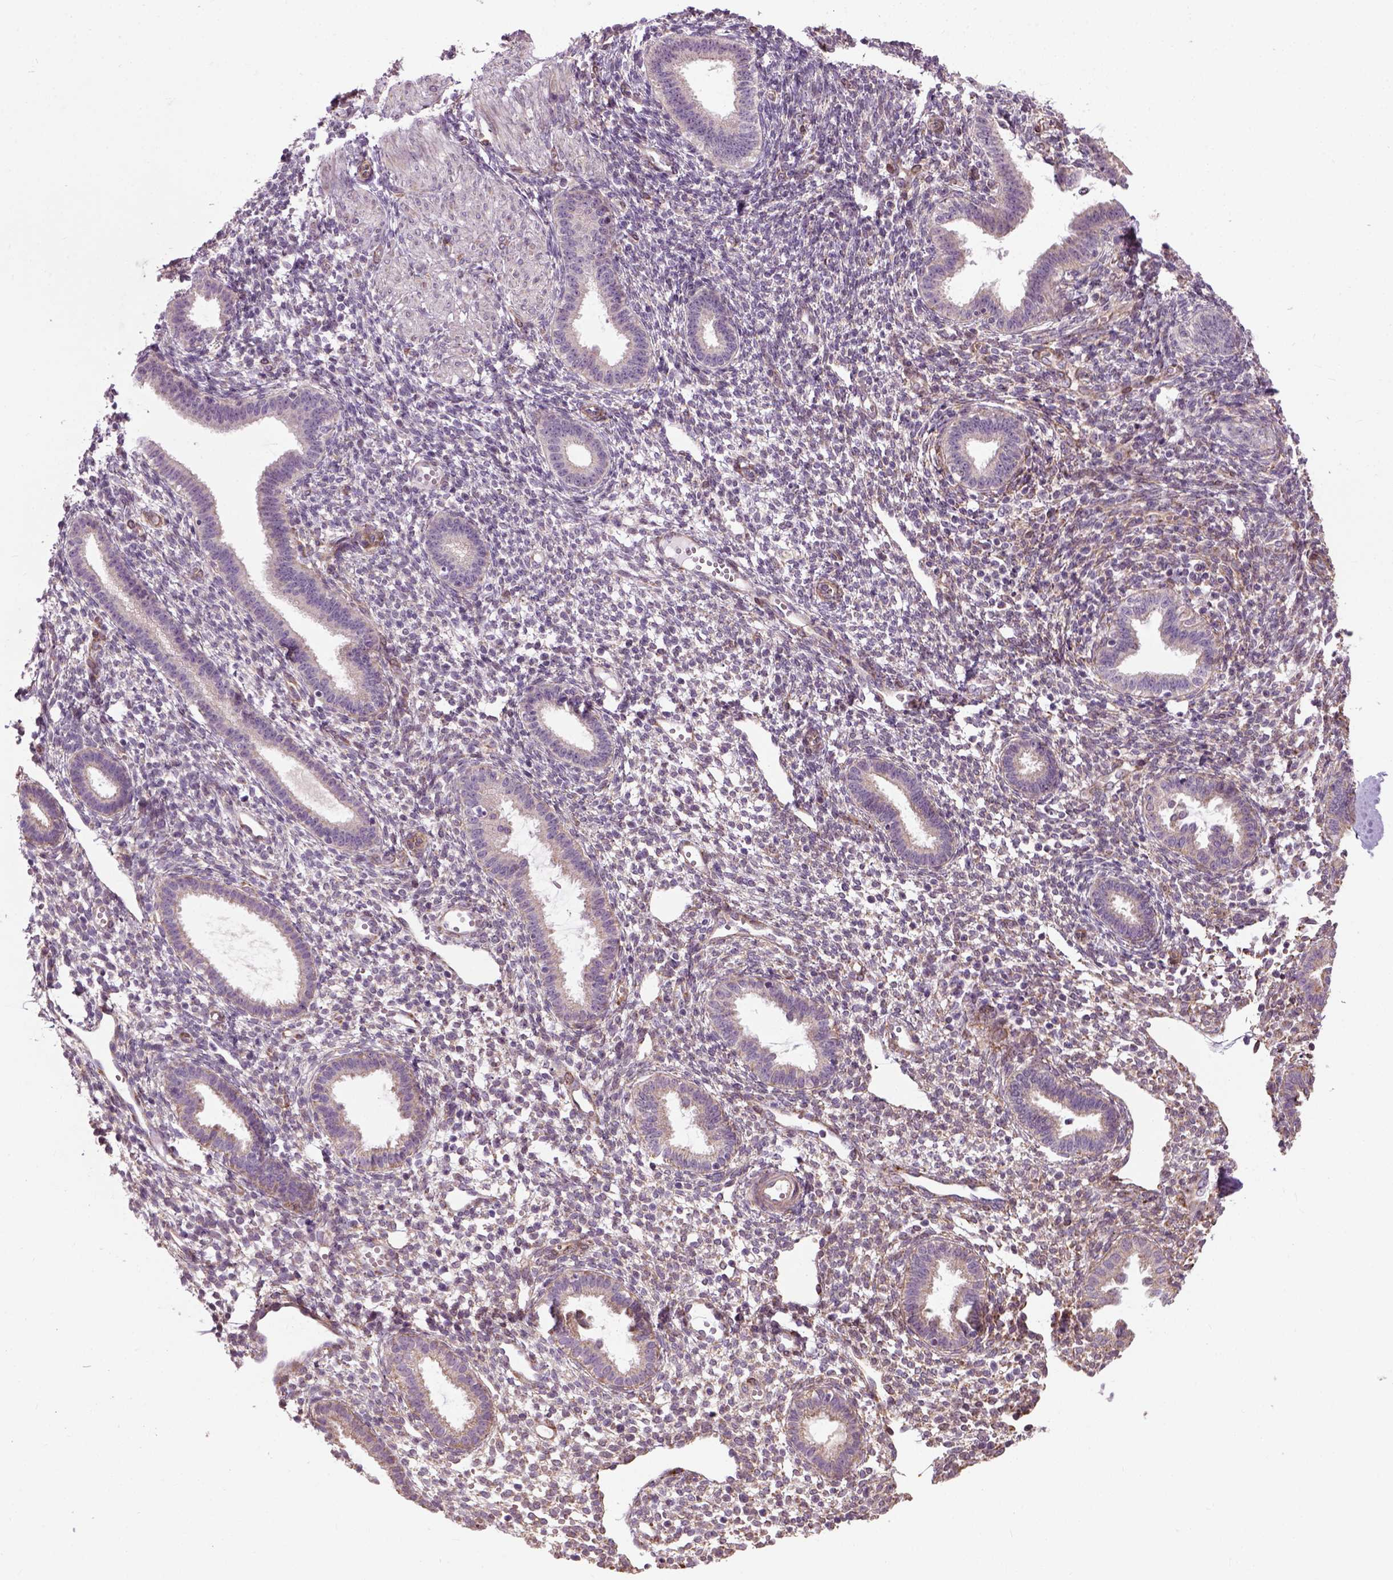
{"staining": {"intensity": "weak", "quantity": "<25%", "location": "cytoplasmic/membranous"}, "tissue": "endometrium", "cell_type": "Cells in endometrial stroma", "image_type": "normal", "snomed": [{"axis": "morphology", "description": "Normal tissue, NOS"}, {"axis": "topography", "description": "Endometrium"}], "caption": "The histopathology image exhibits no significant positivity in cells in endometrial stroma of endometrium.", "gene": "XK", "patient": {"sex": "female", "age": 36}}